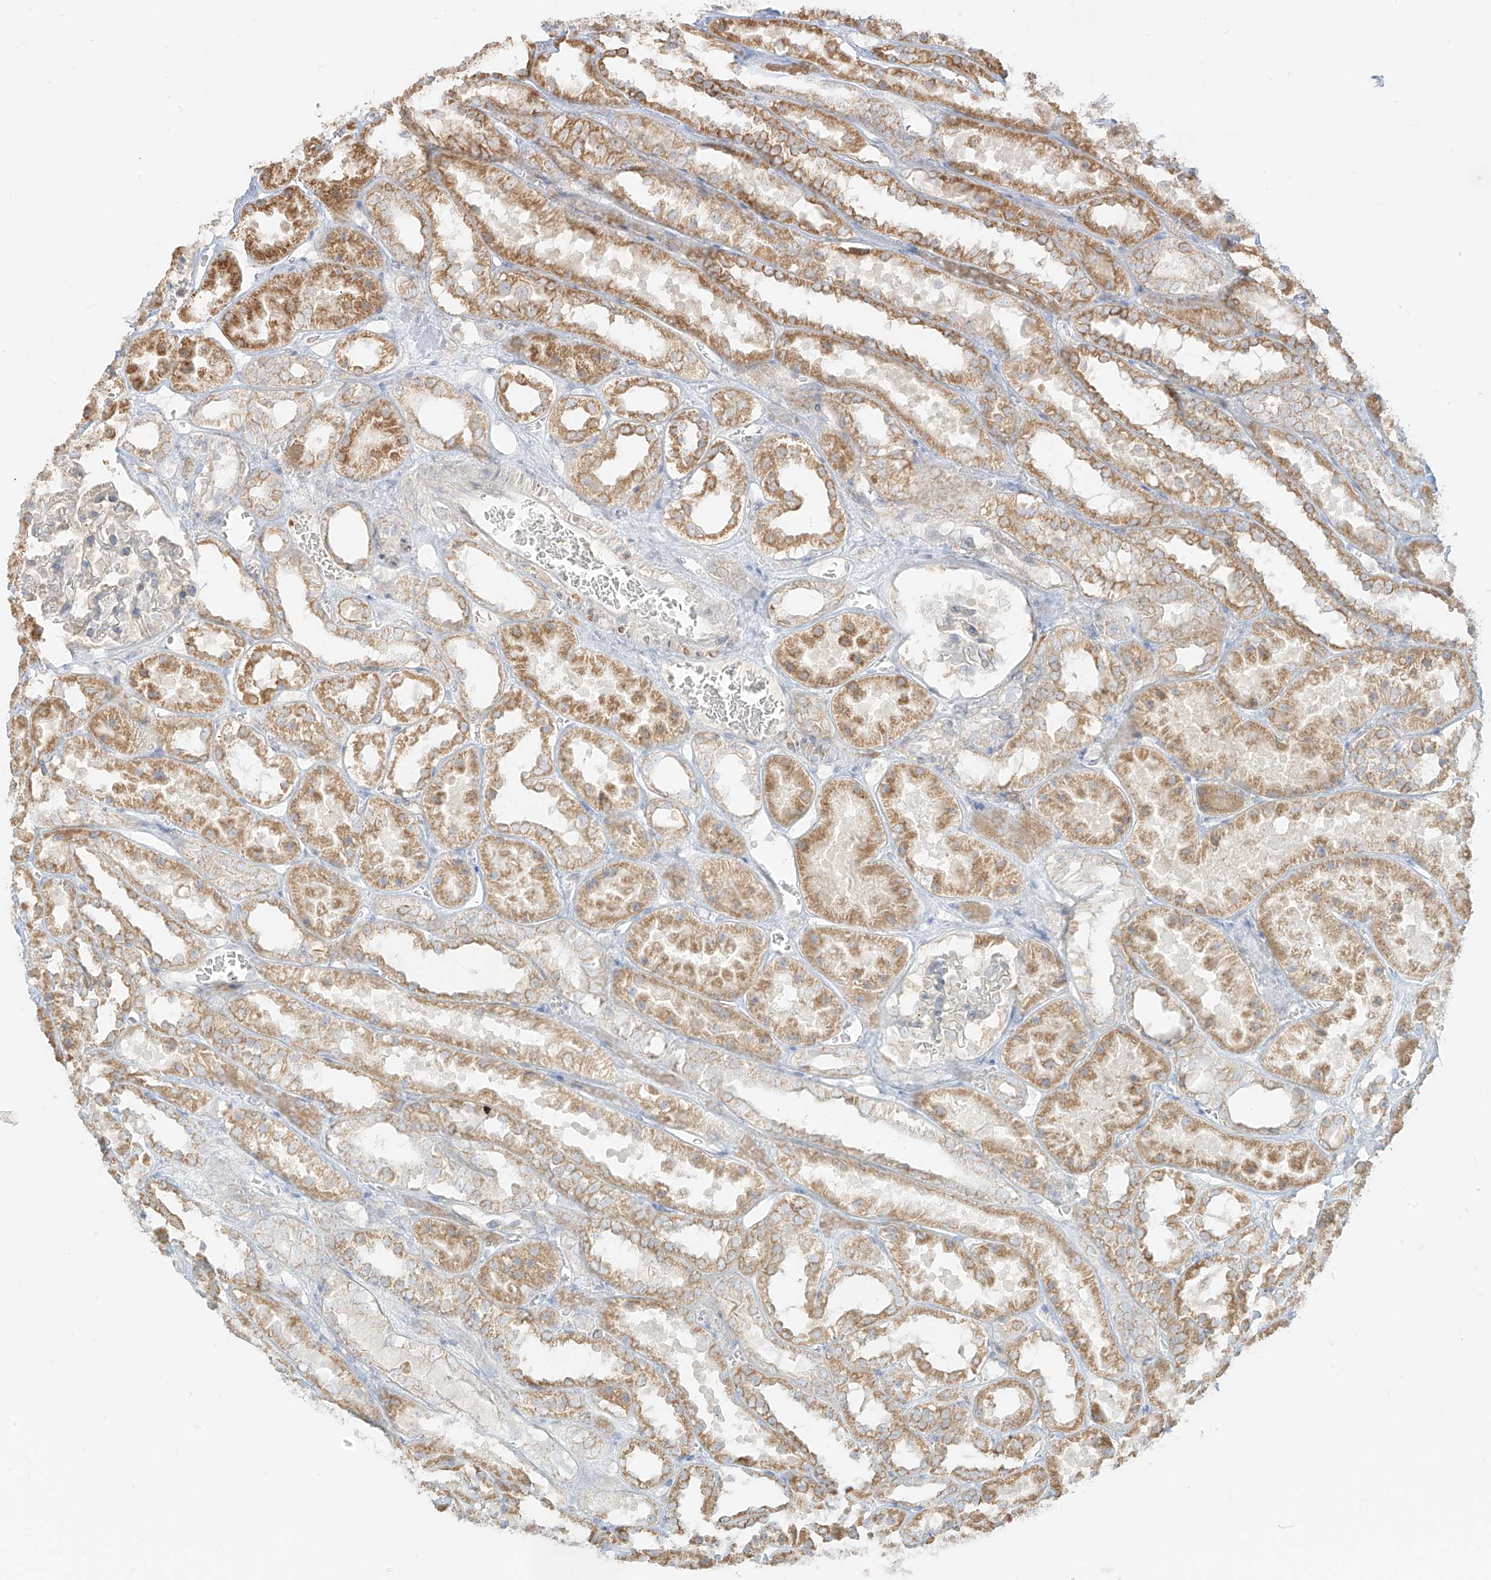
{"staining": {"intensity": "negative", "quantity": "none", "location": "none"}, "tissue": "kidney", "cell_type": "Cells in glomeruli", "image_type": "normal", "snomed": [{"axis": "morphology", "description": "Normal tissue, NOS"}, {"axis": "topography", "description": "Kidney"}], "caption": "There is no significant positivity in cells in glomeruli of kidney. The staining is performed using DAB brown chromogen with nuclei counter-stained in using hematoxylin.", "gene": "ZIM3", "patient": {"sex": "female", "age": 41}}